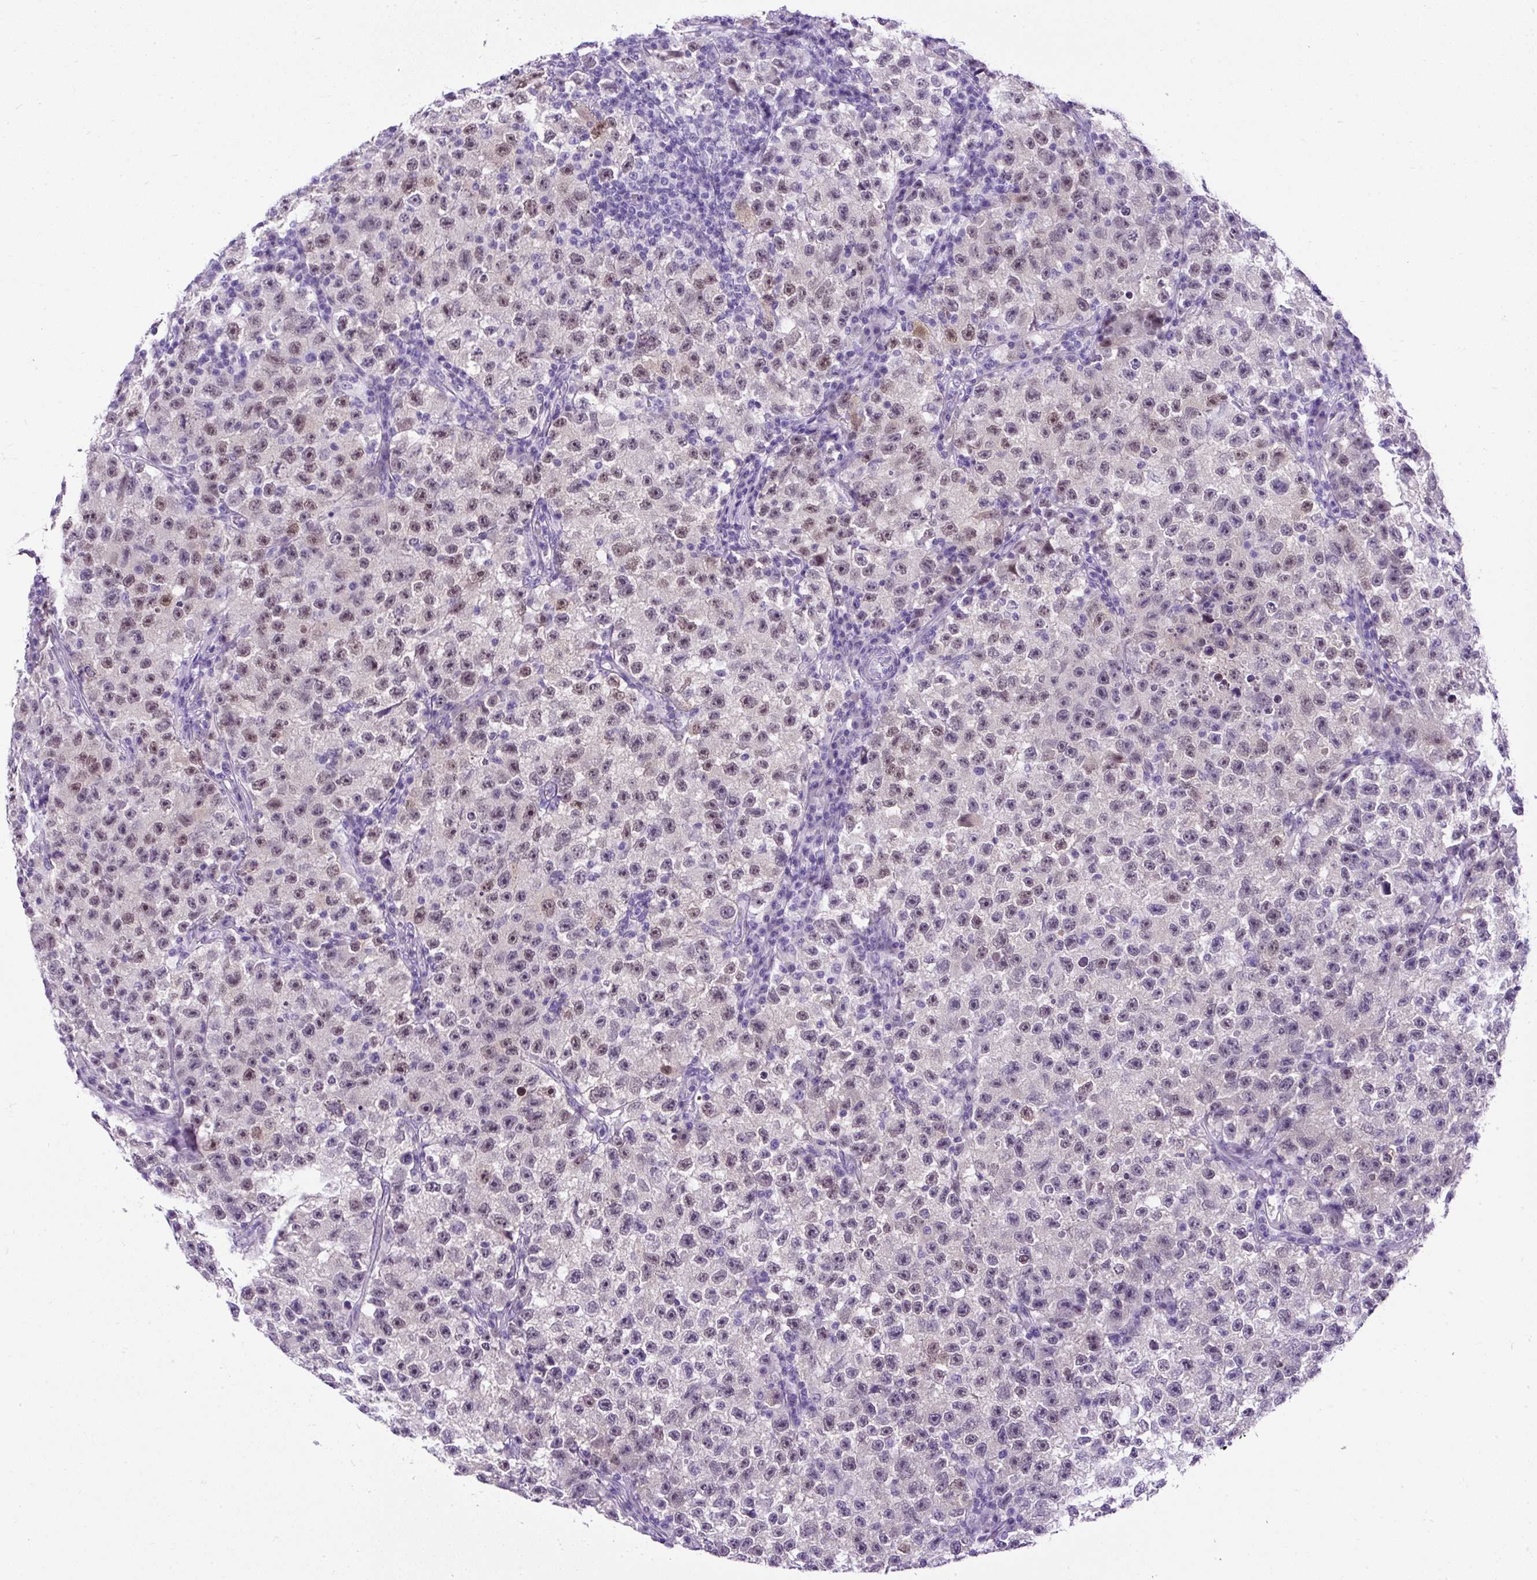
{"staining": {"intensity": "moderate", "quantity": "25%-75%", "location": "nuclear"}, "tissue": "testis cancer", "cell_type": "Tumor cells", "image_type": "cancer", "snomed": [{"axis": "morphology", "description": "Seminoma, NOS"}, {"axis": "topography", "description": "Testis"}], "caption": "Tumor cells demonstrate medium levels of moderate nuclear positivity in approximately 25%-75% of cells in testis seminoma. (Brightfield microscopy of DAB IHC at high magnification).", "gene": "UPP1", "patient": {"sex": "male", "age": 22}}